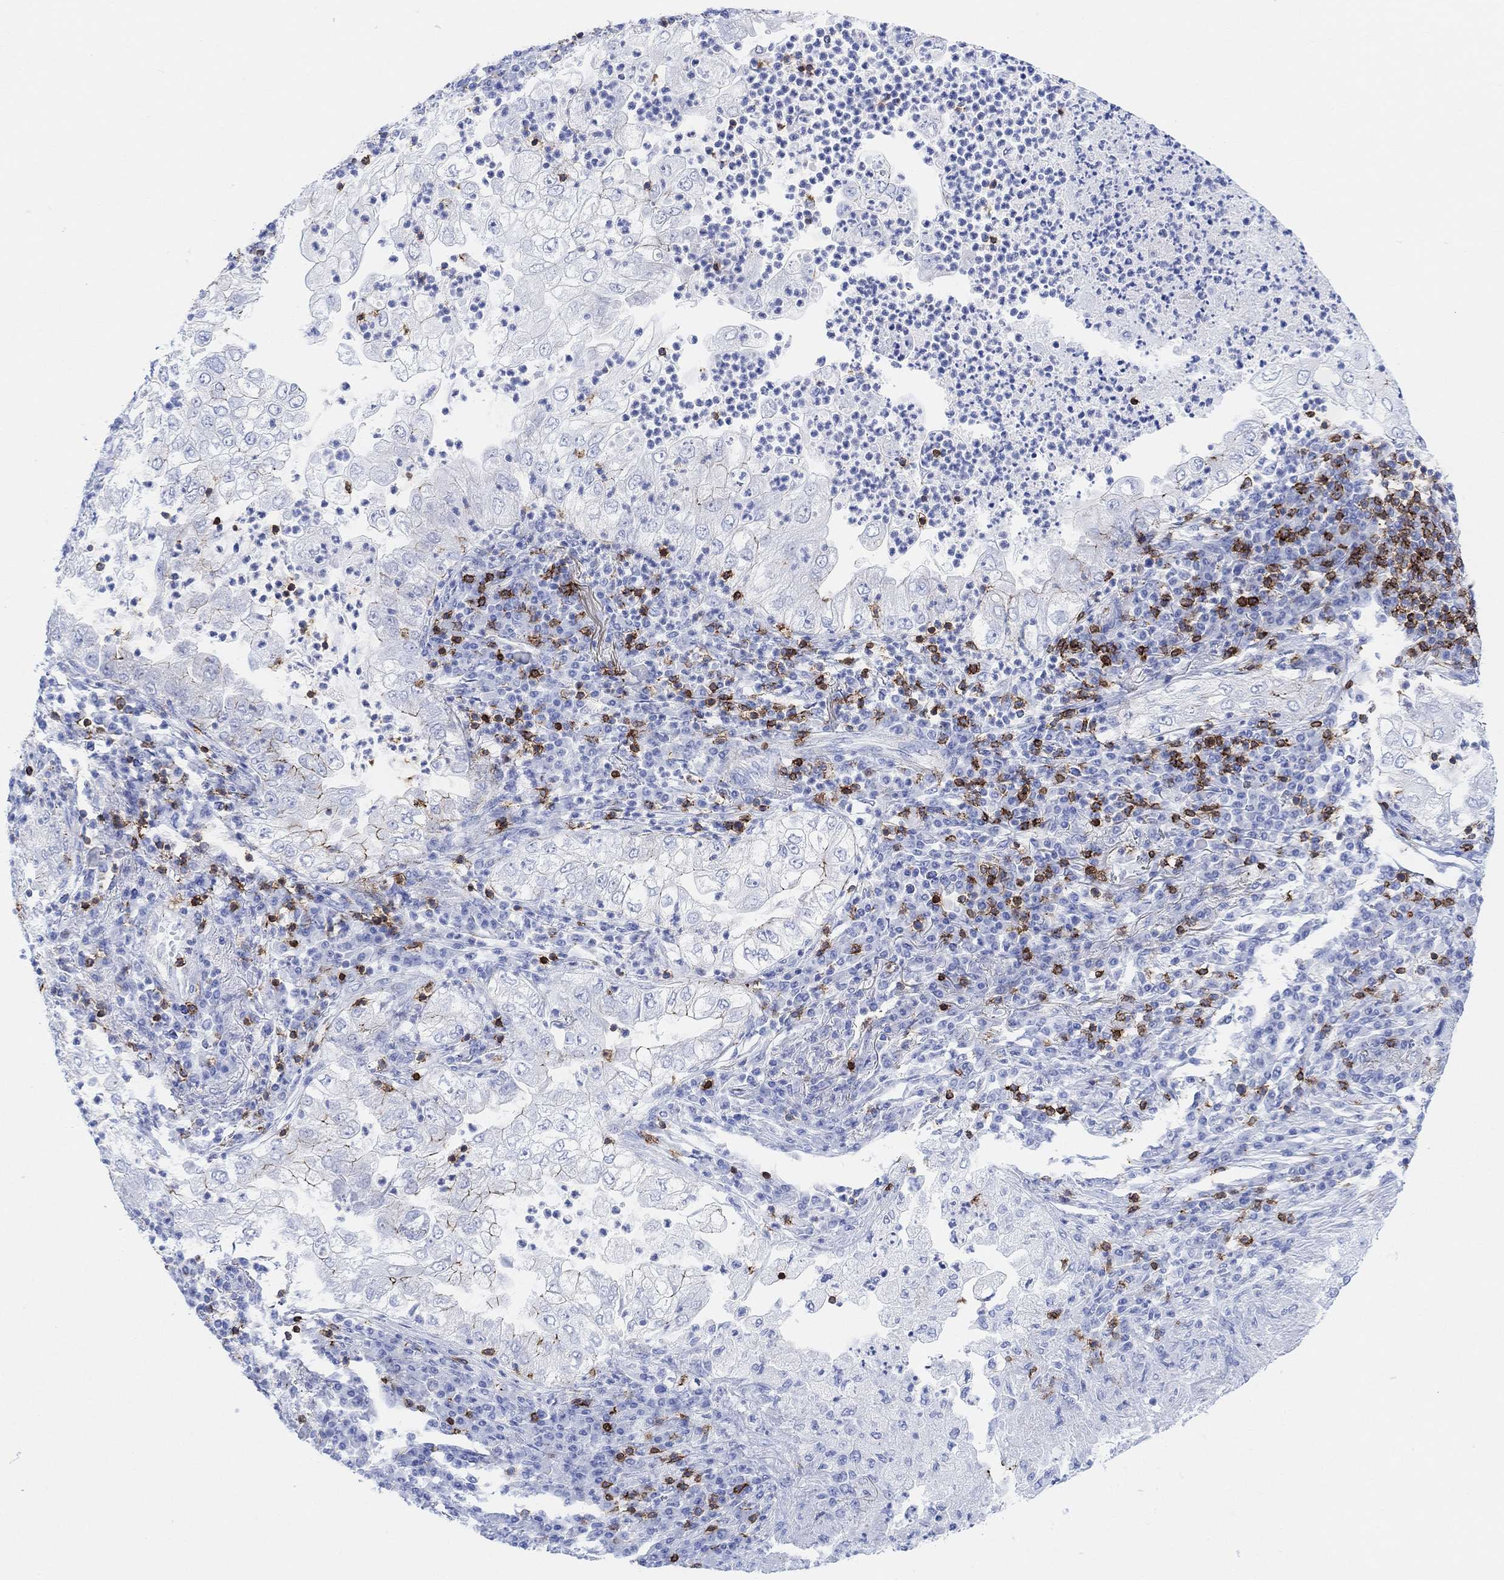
{"staining": {"intensity": "strong", "quantity": "<25%", "location": "cytoplasmic/membranous"}, "tissue": "lung cancer", "cell_type": "Tumor cells", "image_type": "cancer", "snomed": [{"axis": "morphology", "description": "Adenocarcinoma, NOS"}, {"axis": "topography", "description": "Lung"}], "caption": "An immunohistochemistry histopathology image of neoplastic tissue is shown. Protein staining in brown highlights strong cytoplasmic/membranous positivity in lung adenocarcinoma within tumor cells. (DAB (3,3'-diaminobenzidine) IHC with brightfield microscopy, high magnification).", "gene": "GPR65", "patient": {"sex": "female", "age": 73}}